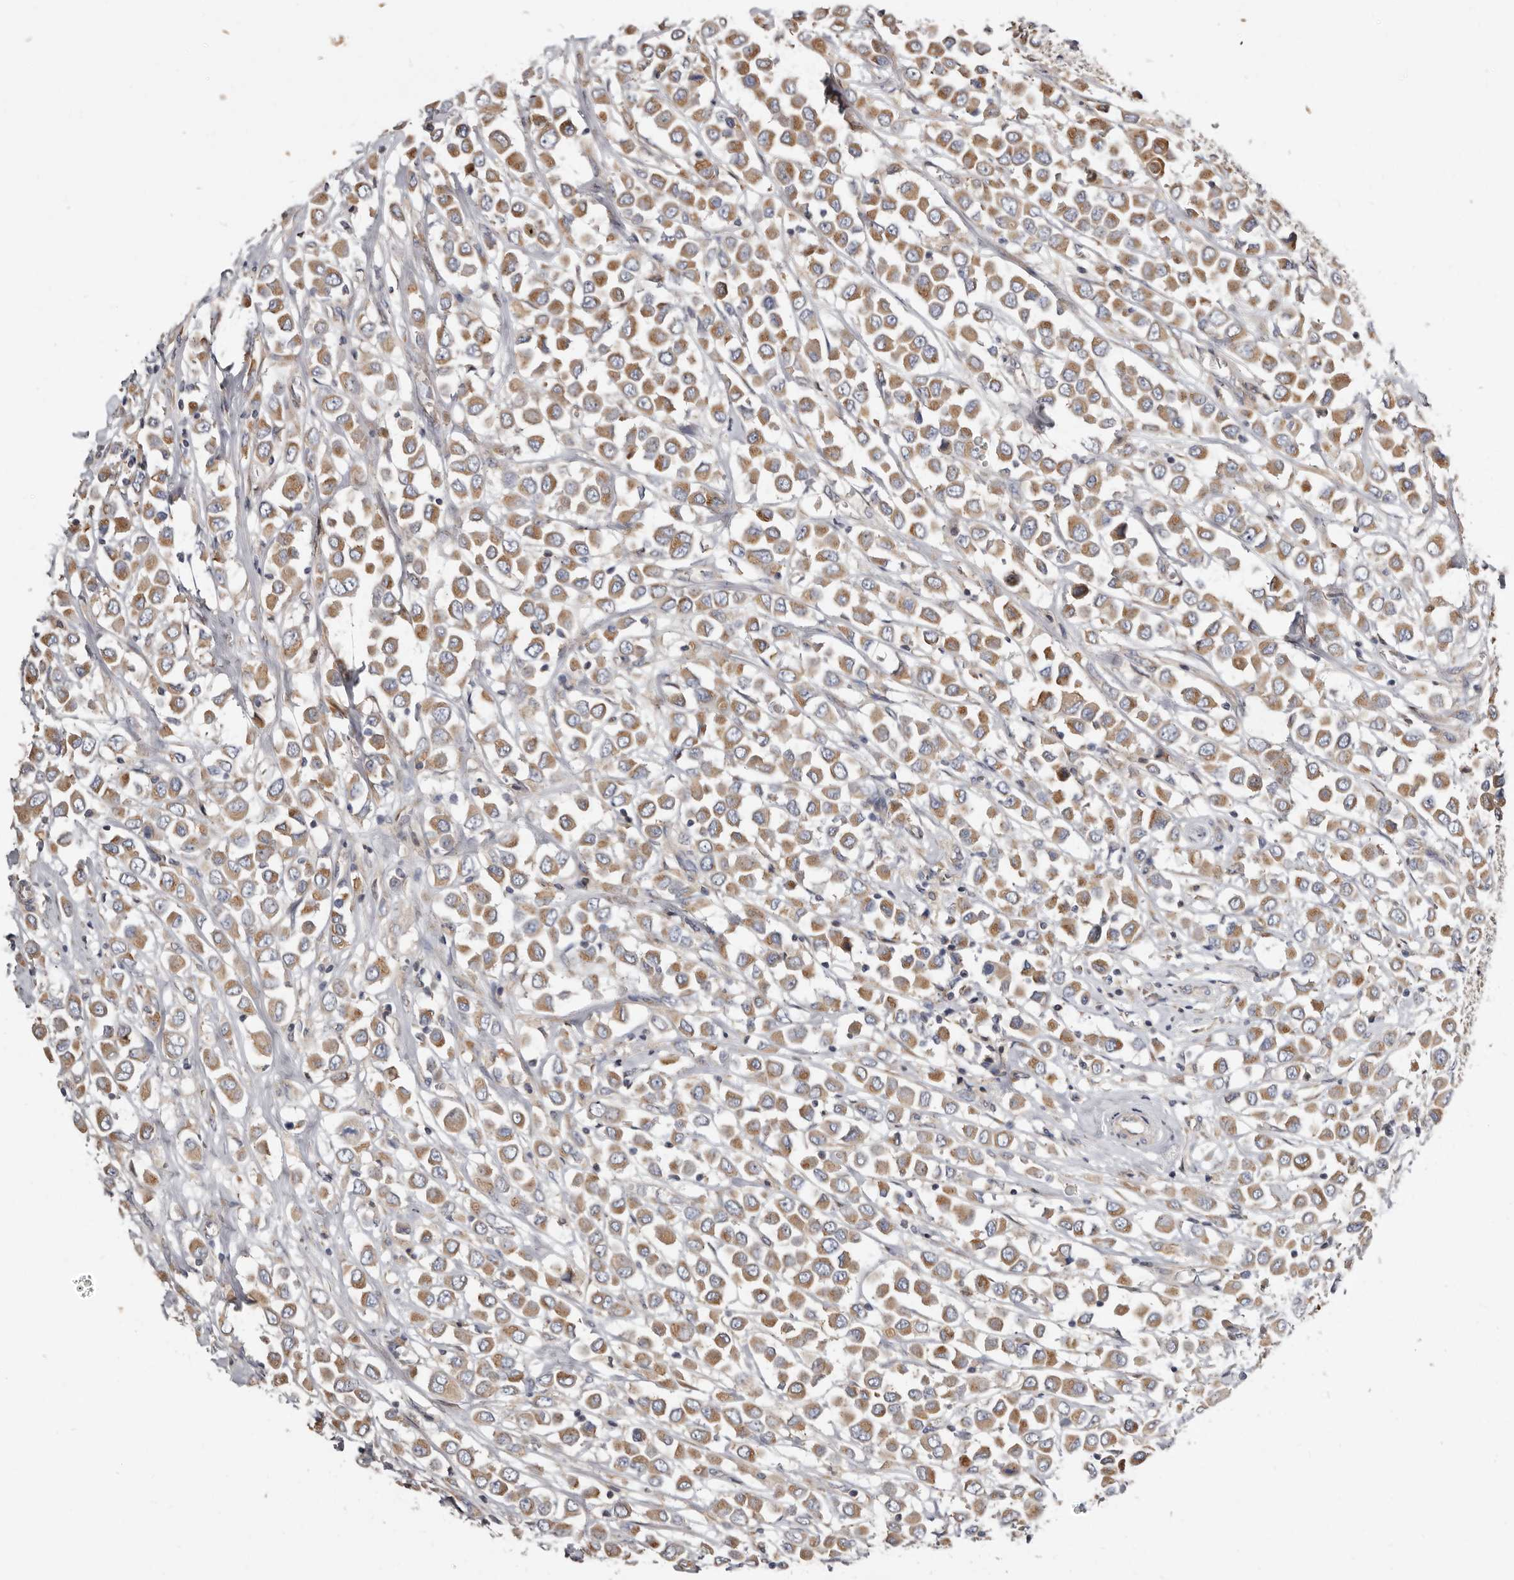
{"staining": {"intensity": "moderate", "quantity": ">75%", "location": "cytoplasmic/membranous"}, "tissue": "breast cancer", "cell_type": "Tumor cells", "image_type": "cancer", "snomed": [{"axis": "morphology", "description": "Duct carcinoma"}, {"axis": "topography", "description": "Breast"}], "caption": "Protein positivity by immunohistochemistry reveals moderate cytoplasmic/membranous expression in approximately >75% of tumor cells in breast cancer (invasive ductal carcinoma).", "gene": "ASIC5", "patient": {"sex": "female", "age": 61}}